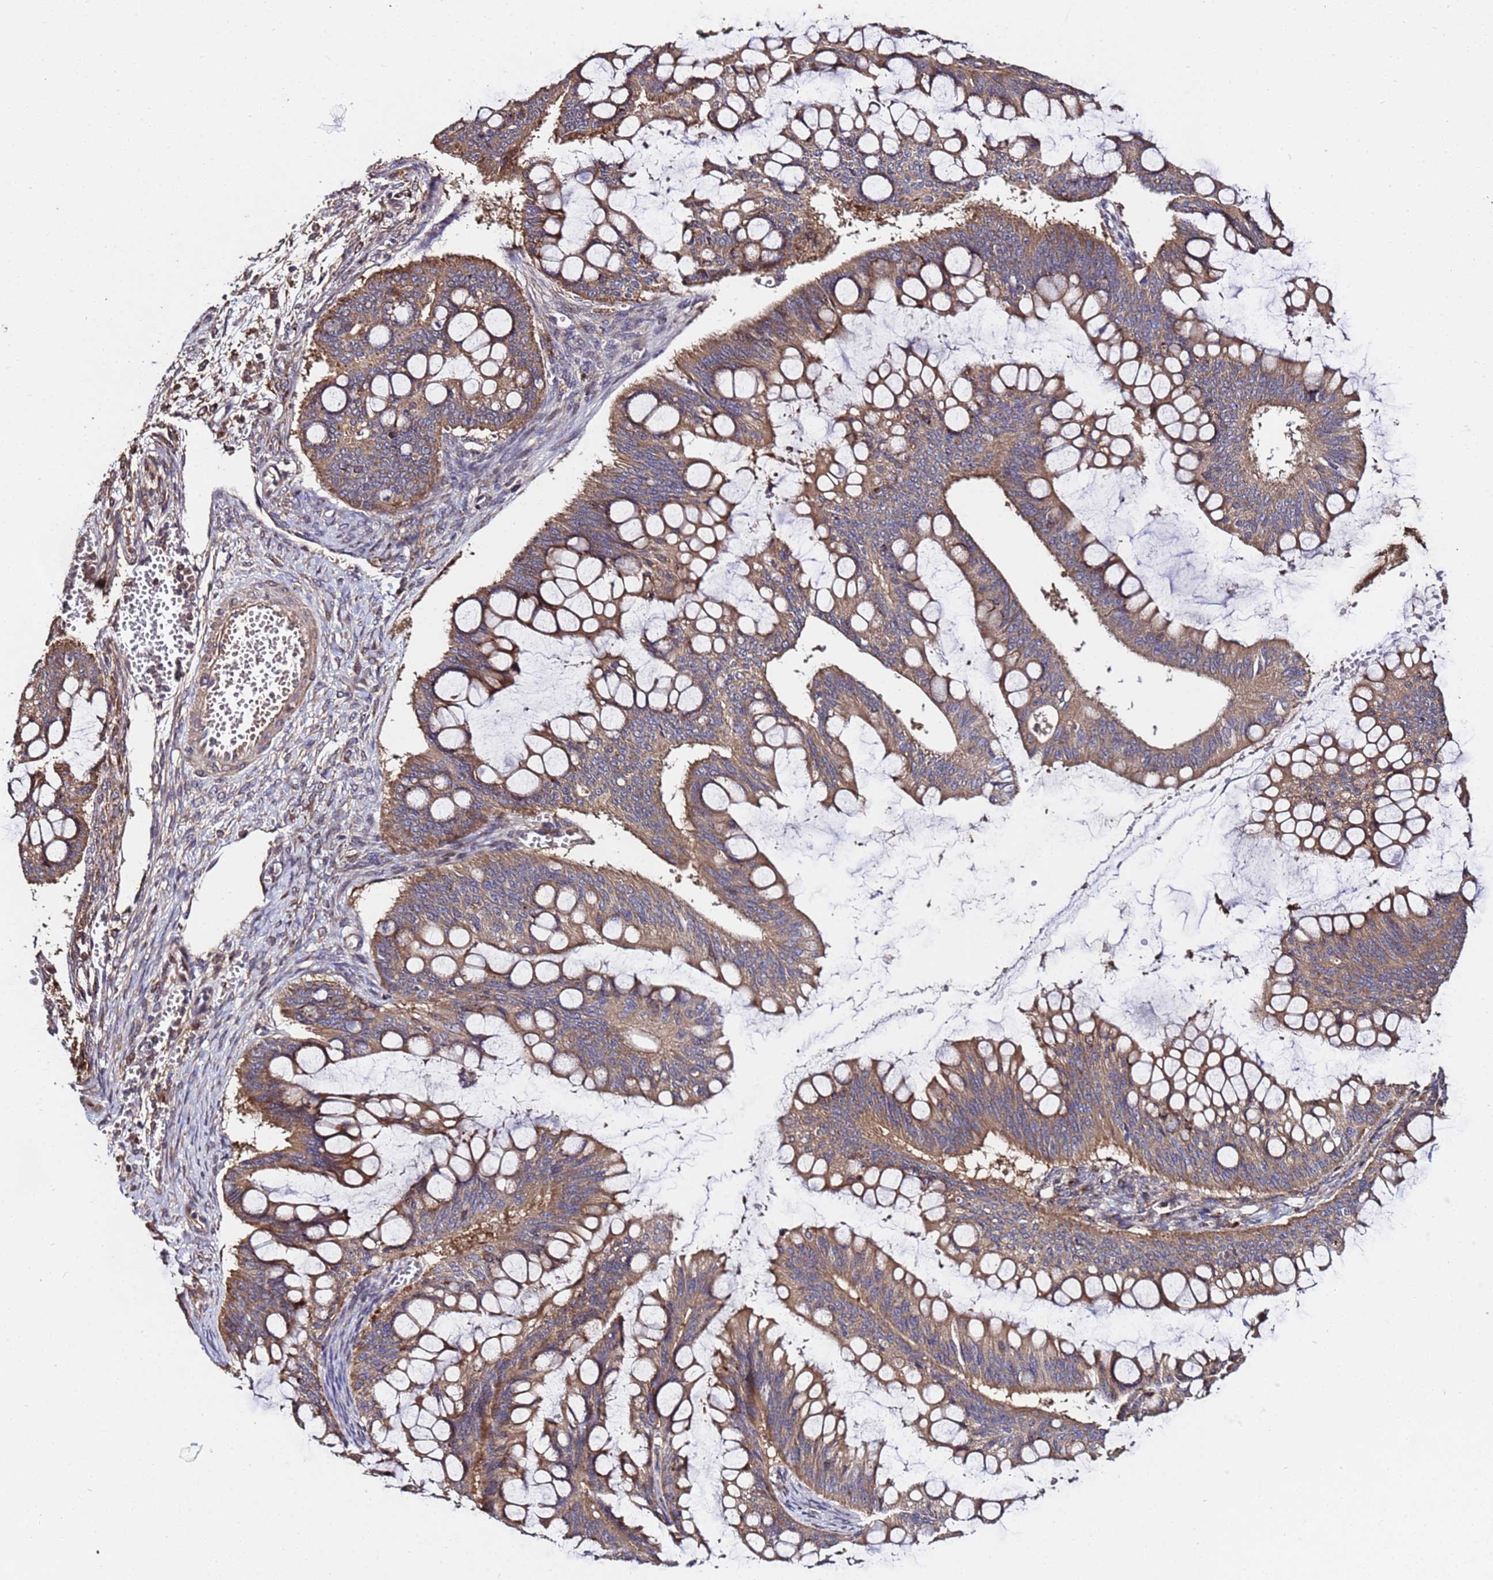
{"staining": {"intensity": "strong", "quantity": ">75%", "location": "cytoplasmic/membranous"}, "tissue": "ovarian cancer", "cell_type": "Tumor cells", "image_type": "cancer", "snomed": [{"axis": "morphology", "description": "Cystadenocarcinoma, mucinous, NOS"}, {"axis": "topography", "description": "Ovary"}], "caption": "Immunohistochemistry of mucinous cystadenocarcinoma (ovarian) shows high levels of strong cytoplasmic/membranous expression in approximately >75% of tumor cells. (IHC, brightfield microscopy, high magnification).", "gene": "WNK4", "patient": {"sex": "female", "age": 73}}